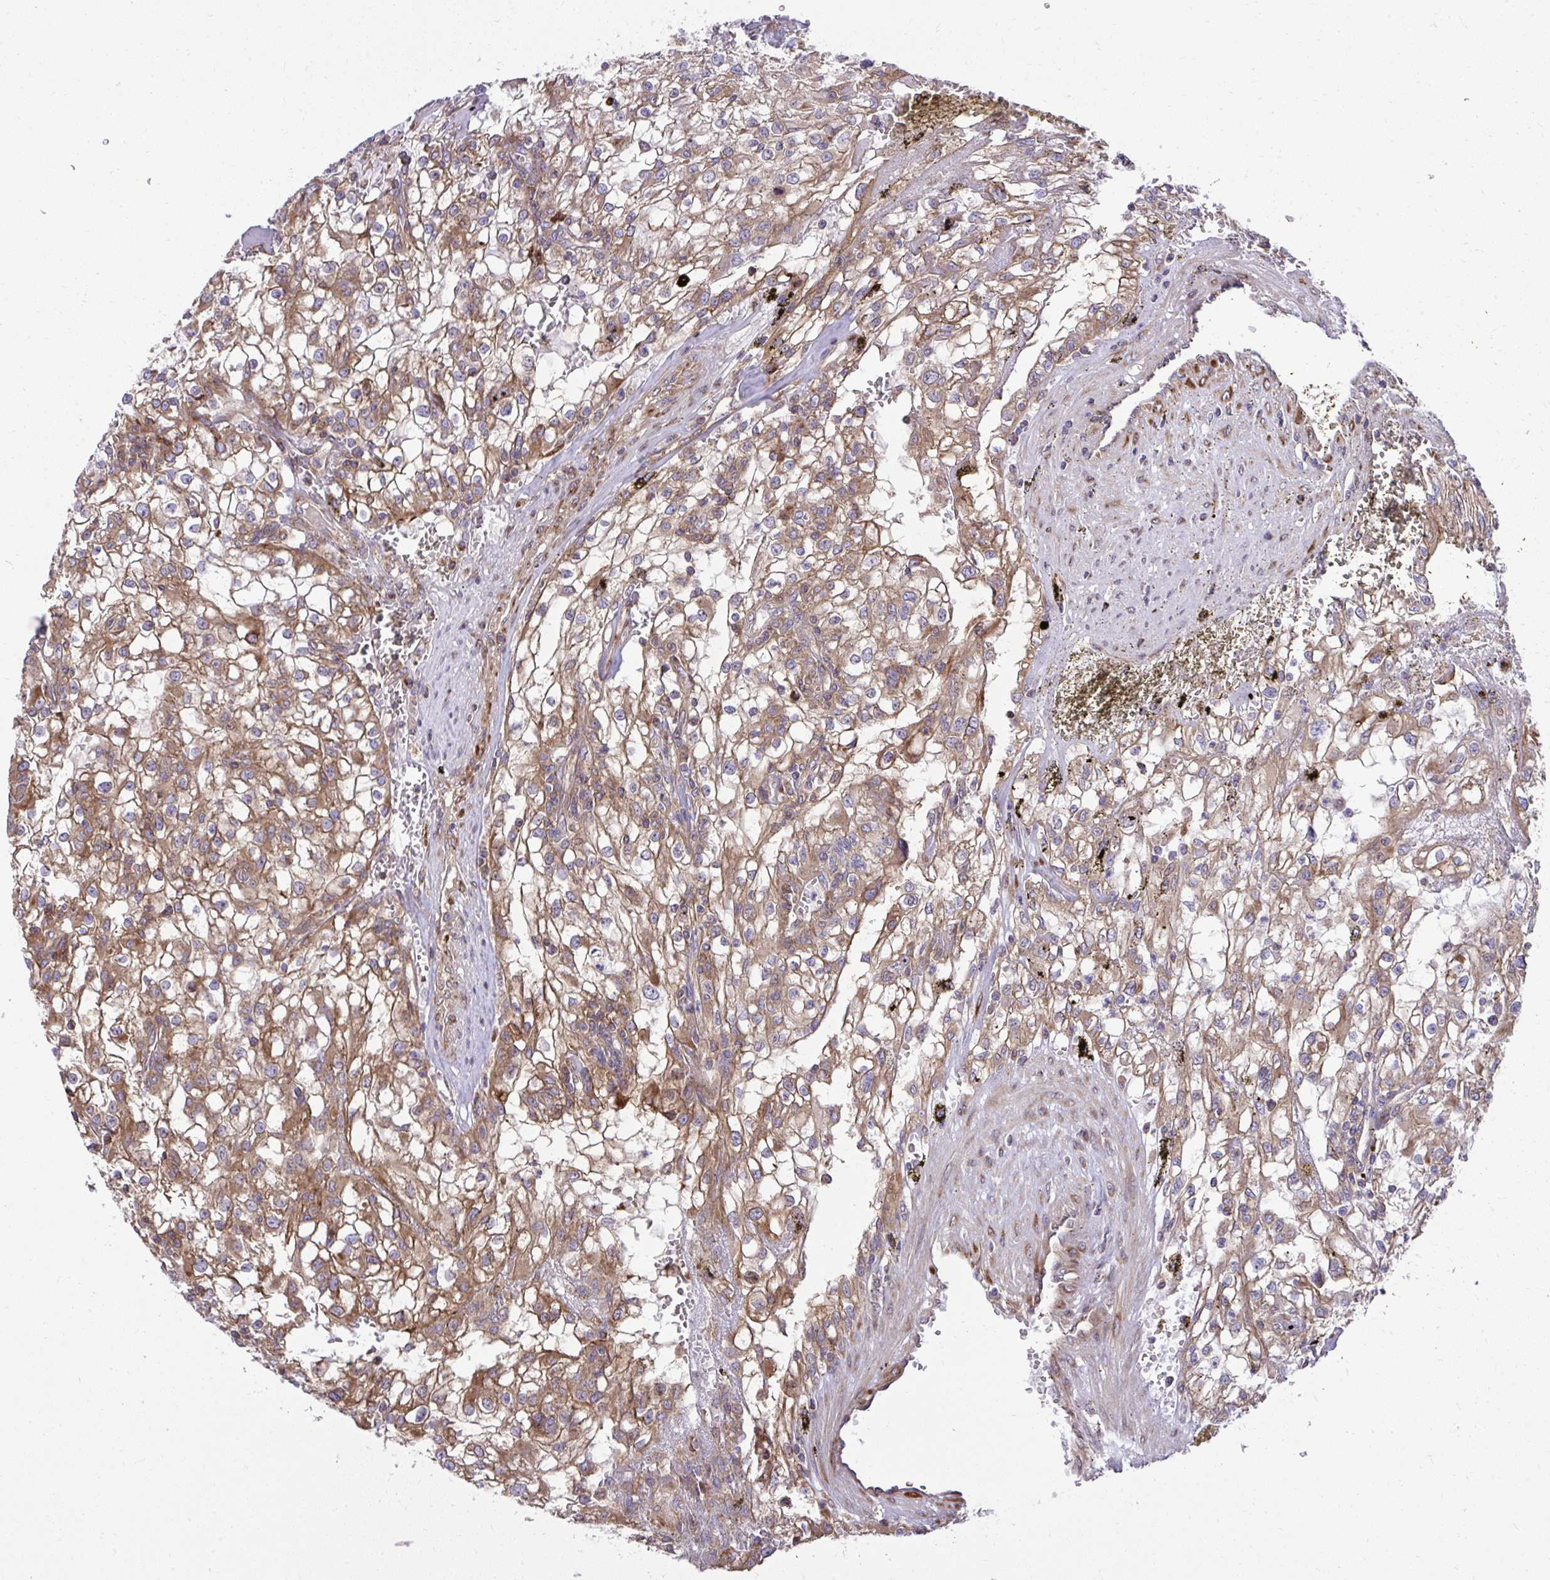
{"staining": {"intensity": "moderate", "quantity": ">75%", "location": "cytoplasmic/membranous"}, "tissue": "renal cancer", "cell_type": "Tumor cells", "image_type": "cancer", "snomed": [{"axis": "morphology", "description": "Adenocarcinoma, NOS"}, {"axis": "topography", "description": "Kidney"}], "caption": "Immunohistochemical staining of human renal adenocarcinoma shows moderate cytoplasmic/membranous protein positivity in about >75% of tumor cells.", "gene": "NMNAT3", "patient": {"sex": "female", "age": 74}}